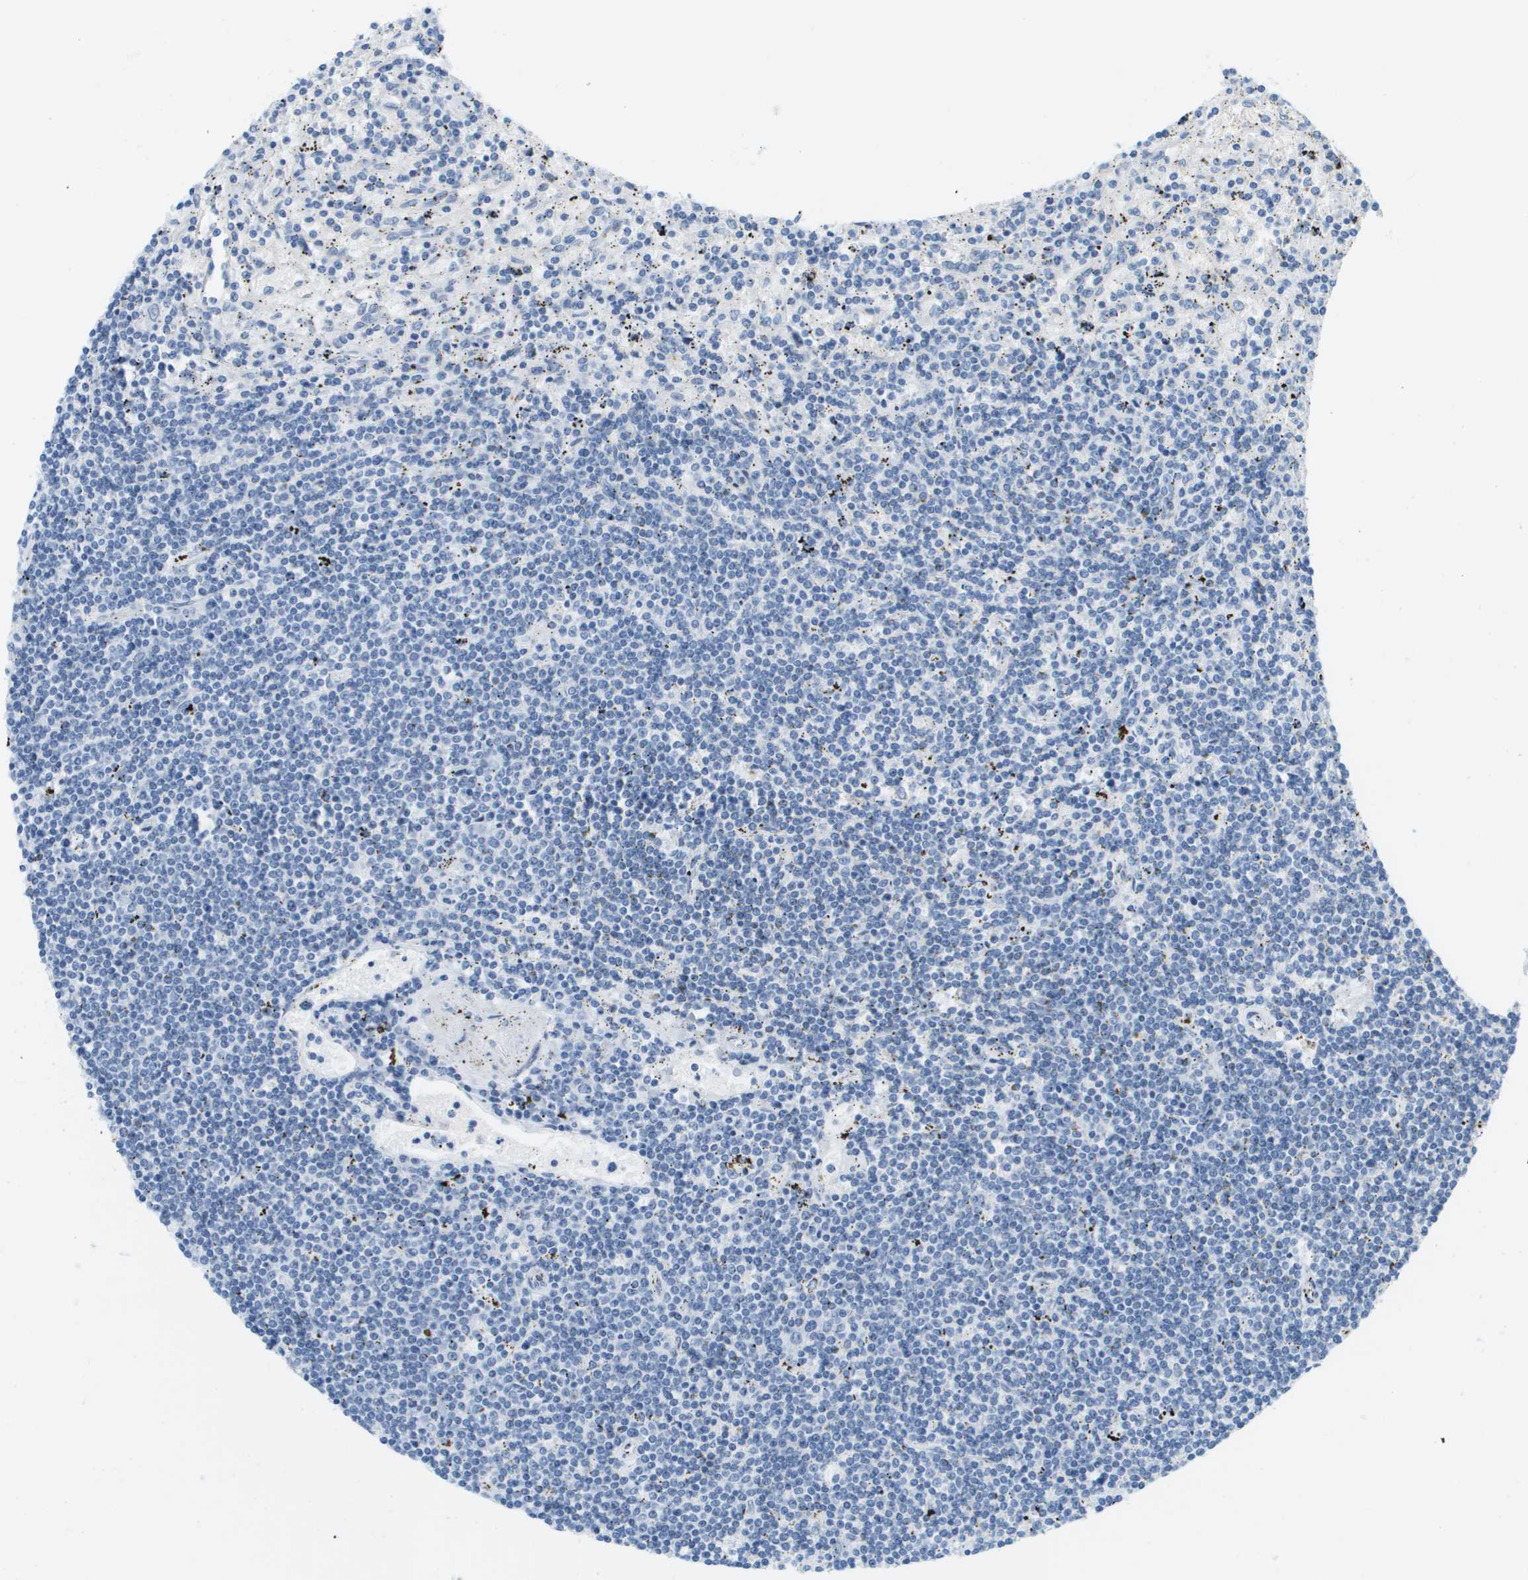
{"staining": {"intensity": "negative", "quantity": "none", "location": "none"}, "tissue": "lymphoma", "cell_type": "Tumor cells", "image_type": "cancer", "snomed": [{"axis": "morphology", "description": "Malignant lymphoma, non-Hodgkin's type, Low grade"}, {"axis": "topography", "description": "Spleen"}], "caption": "Immunohistochemistry histopathology image of neoplastic tissue: human lymphoma stained with DAB (3,3'-diaminobenzidine) shows no significant protein positivity in tumor cells.", "gene": "CUL9", "patient": {"sex": "male", "age": 76}}